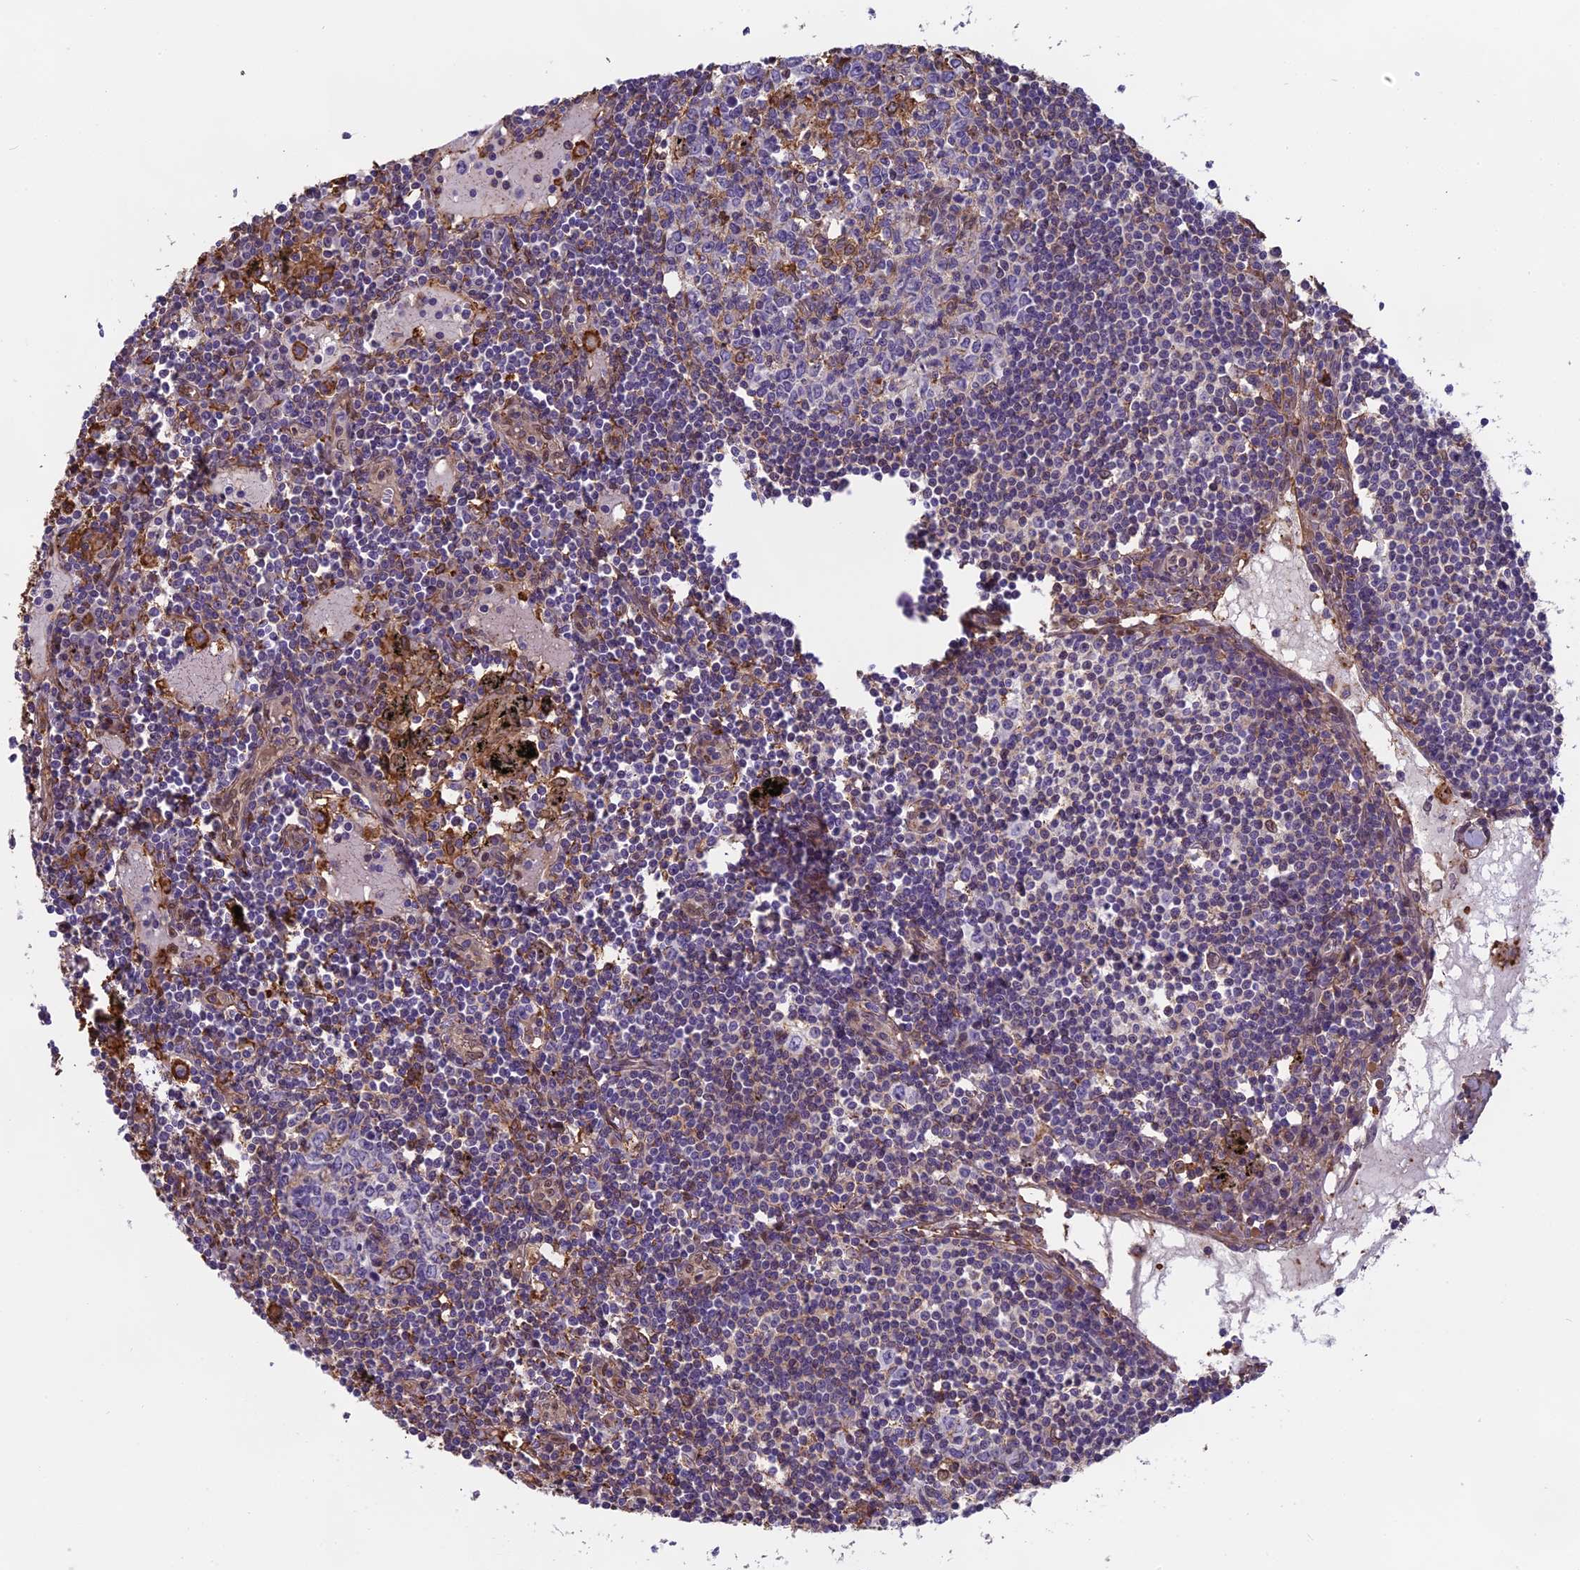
{"staining": {"intensity": "moderate", "quantity": "<25%", "location": "cytoplasmic/membranous"}, "tissue": "lymph node", "cell_type": "Germinal center cells", "image_type": "normal", "snomed": [{"axis": "morphology", "description": "Normal tissue, NOS"}, {"axis": "topography", "description": "Lymph node"}], "caption": "DAB (3,3'-diaminobenzidine) immunohistochemical staining of benign human lymph node demonstrates moderate cytoplasmic/membranous protein positivity in about <25% of germinal center cells. (brown staining indicates protein expression, while blue staining denotes nuclei).", "gene": "TMEM255B", "patient": {"sex": "male", "age": 74}}